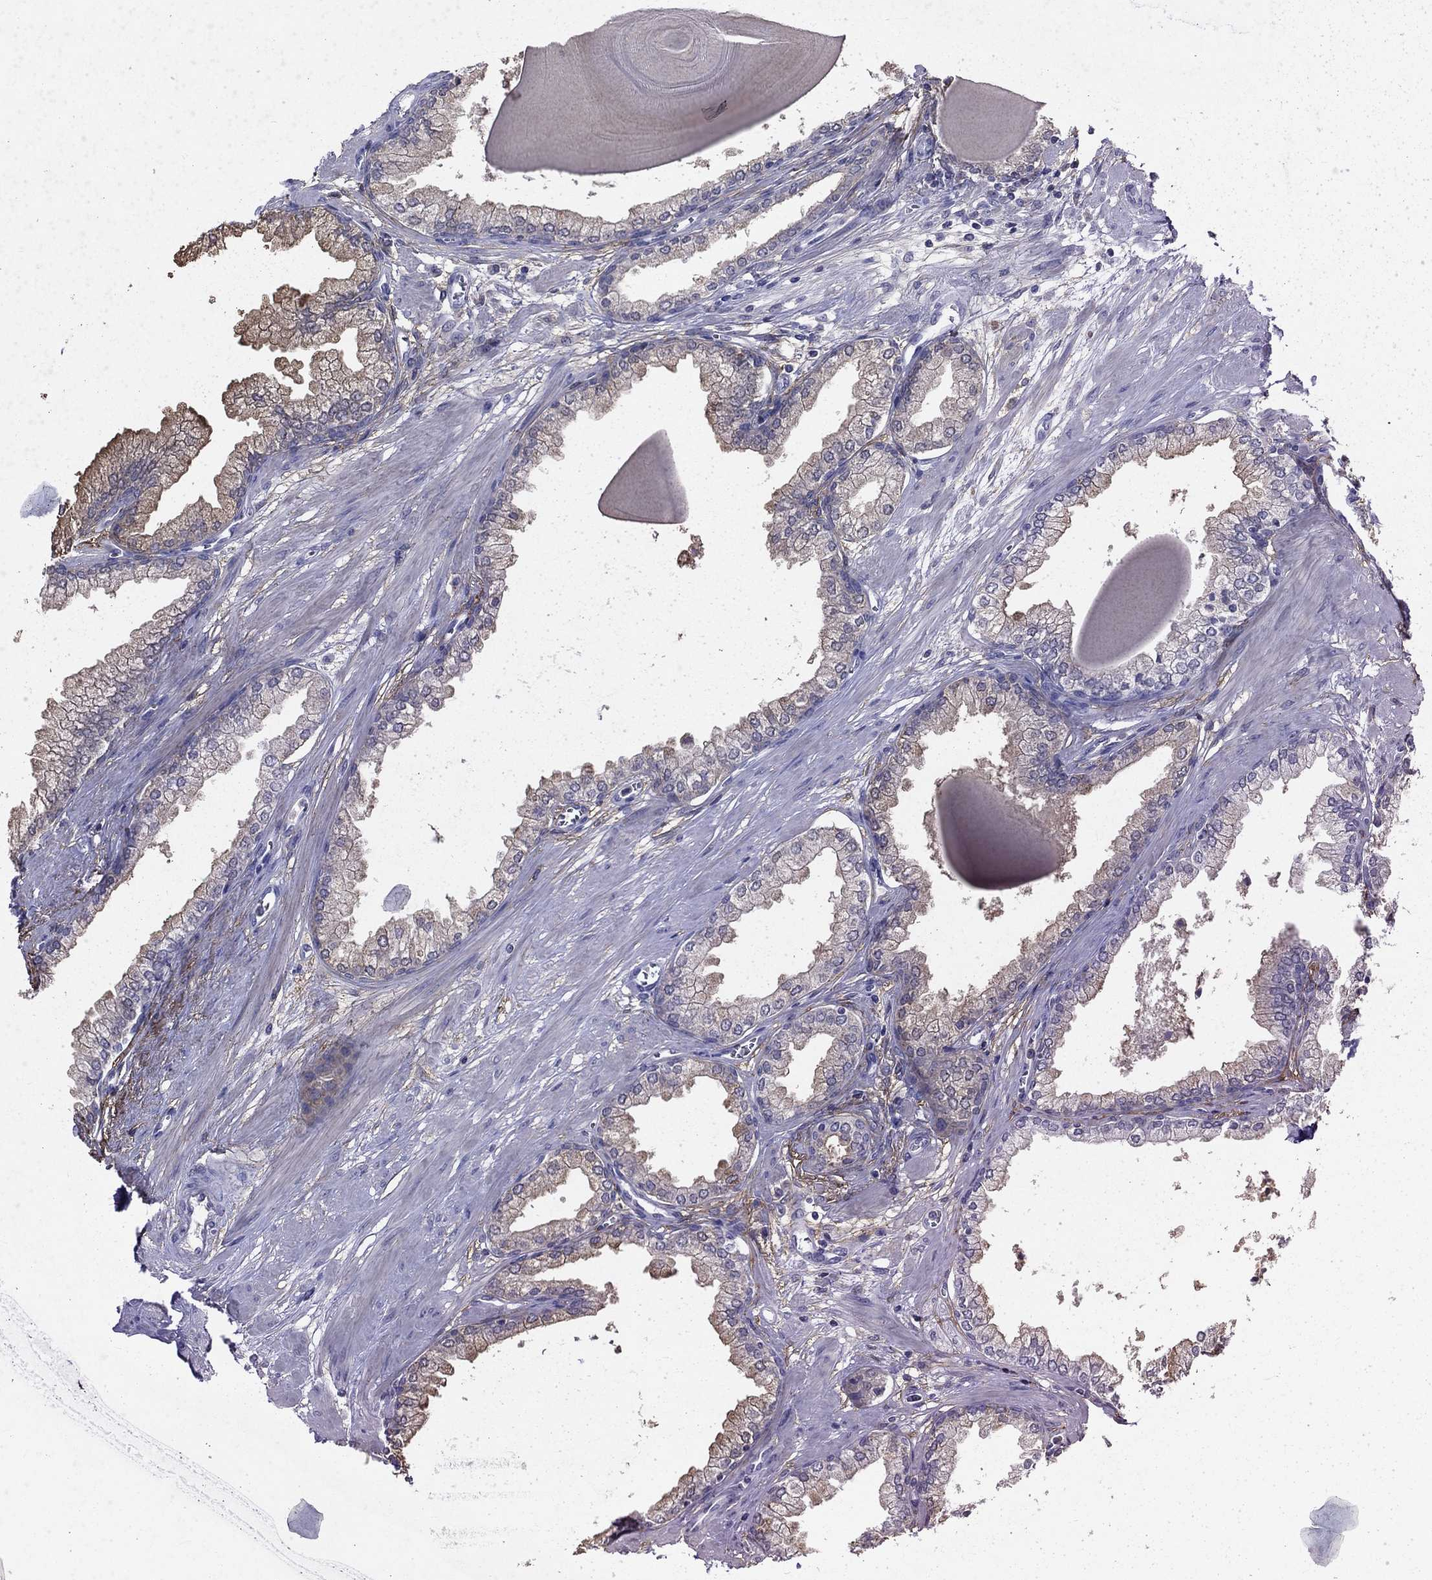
{"staining": {"intensity": "weak", "quantity": "<25%", "location": "cytoplasmic/membranous"}, "tissue": "prostate cancer", "cell_type": "Tumor cells", "image_type": "cancer", "snomed": [{"axis": "morphology", "description": "Adenocarcinoma, NOS"}, {"axis": "topography", "description": "Prostate and seminal vesicle, NOS"}, {"axis": "topography", "description": "Prostate"}], "caption": "Tumor cells show no significant positivity in prostate cancer.", "gene": "ENPP6", "patient": {"sex": "male", "age": 69}}